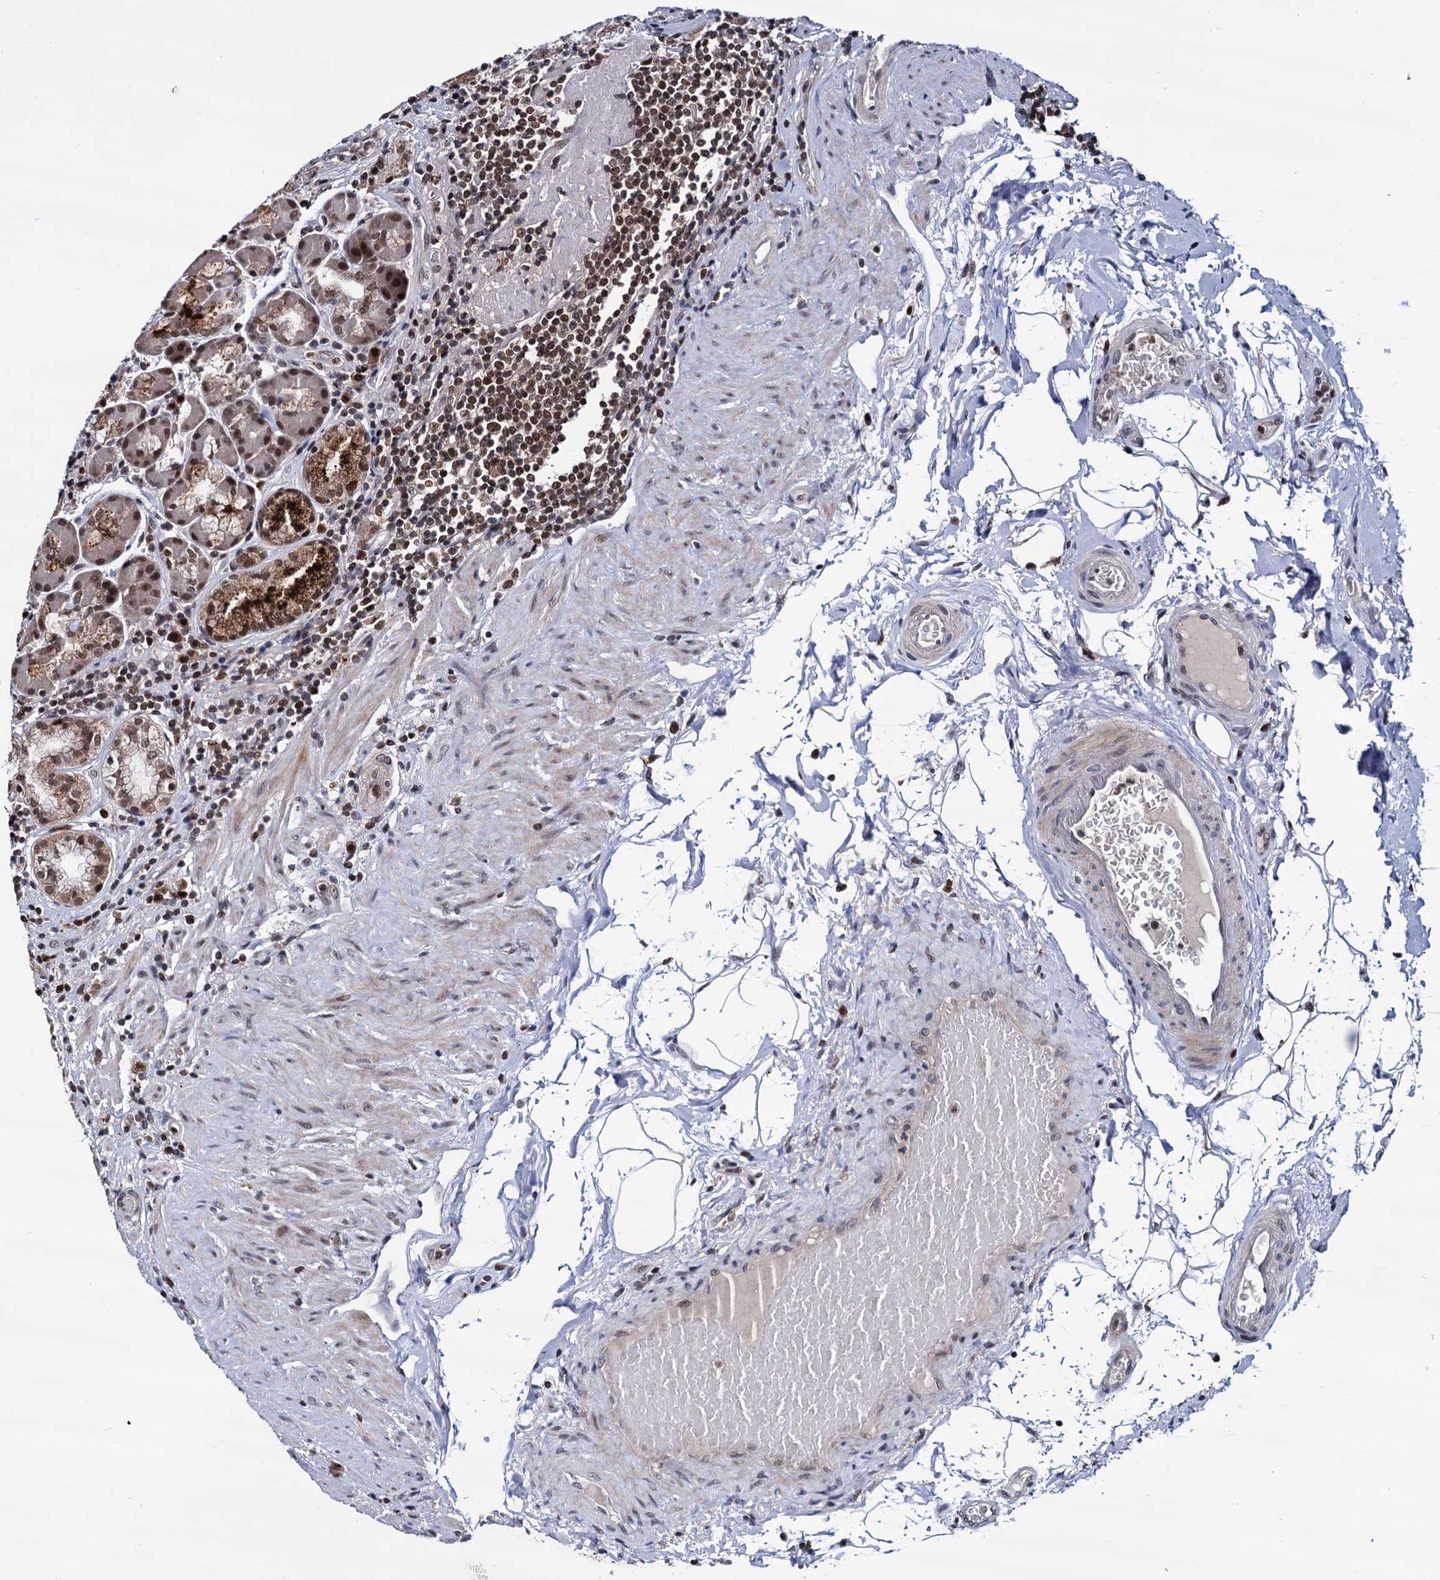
{"staining": {"intensity": "strong", "quantity": ">75%", "location": "cytoplasmic/membranous,nuclear"}, "tissue": "stomach", "cell_type": "Glandular cells", "image_type": "normal", "snomed": [{"axis": "morphology", "description": "Normal tissue, NOS"}, {"axis": "topography", "description": "Stomach, upper"}, {"axis": "topography", "description": "Stomach, lower"}], "caption": "IHC of normal stomach displays high levels of strong cytoplasmic/membranous,nuclear expression in approximately >75% of glandular cells.", "gene": "RNASEH2B", "patient": {"sex": "female", "age": 76}}